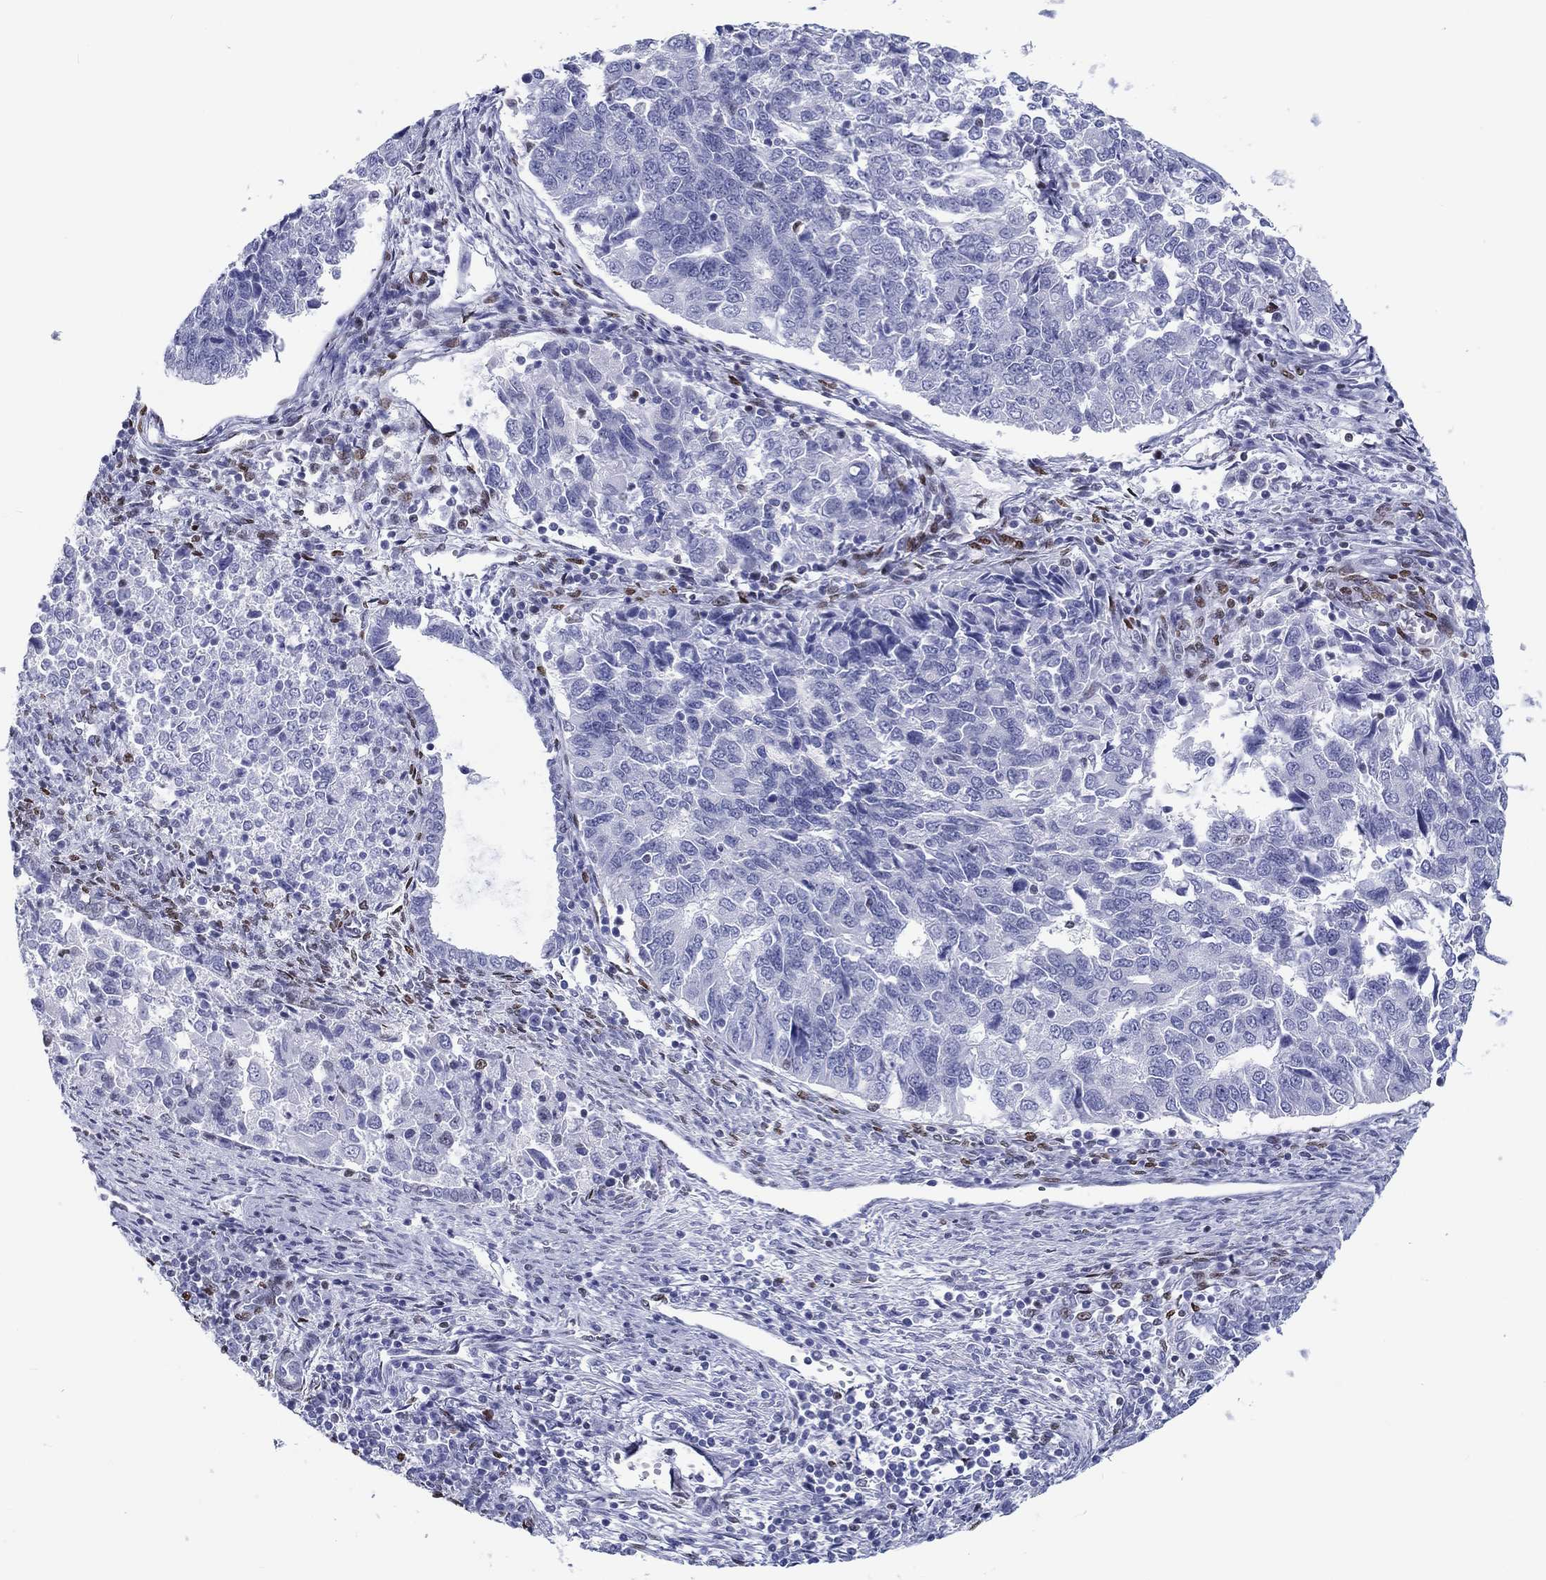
{"staining": {"intensity": "negative", "quantity": "none", "location": "none"}, "tissue": "endometrial cancer", "cell_type": "Tumor cells", "image_type": "cancer", "snomed": [{"axis": "morphology", "description": "Adenocarcinoma, NOS"}, {"axis": "topography", "description": "Endometrium"}], "caption": "Tumor cells show no significant staining in endometrial cancer (adenocarcinoma). (DAB immunohistochemistry (IHC) visualized using brightfield microscopy, high magnification).", "gene": "H1-1", "patient": {"sex": "female", "age": 43}}